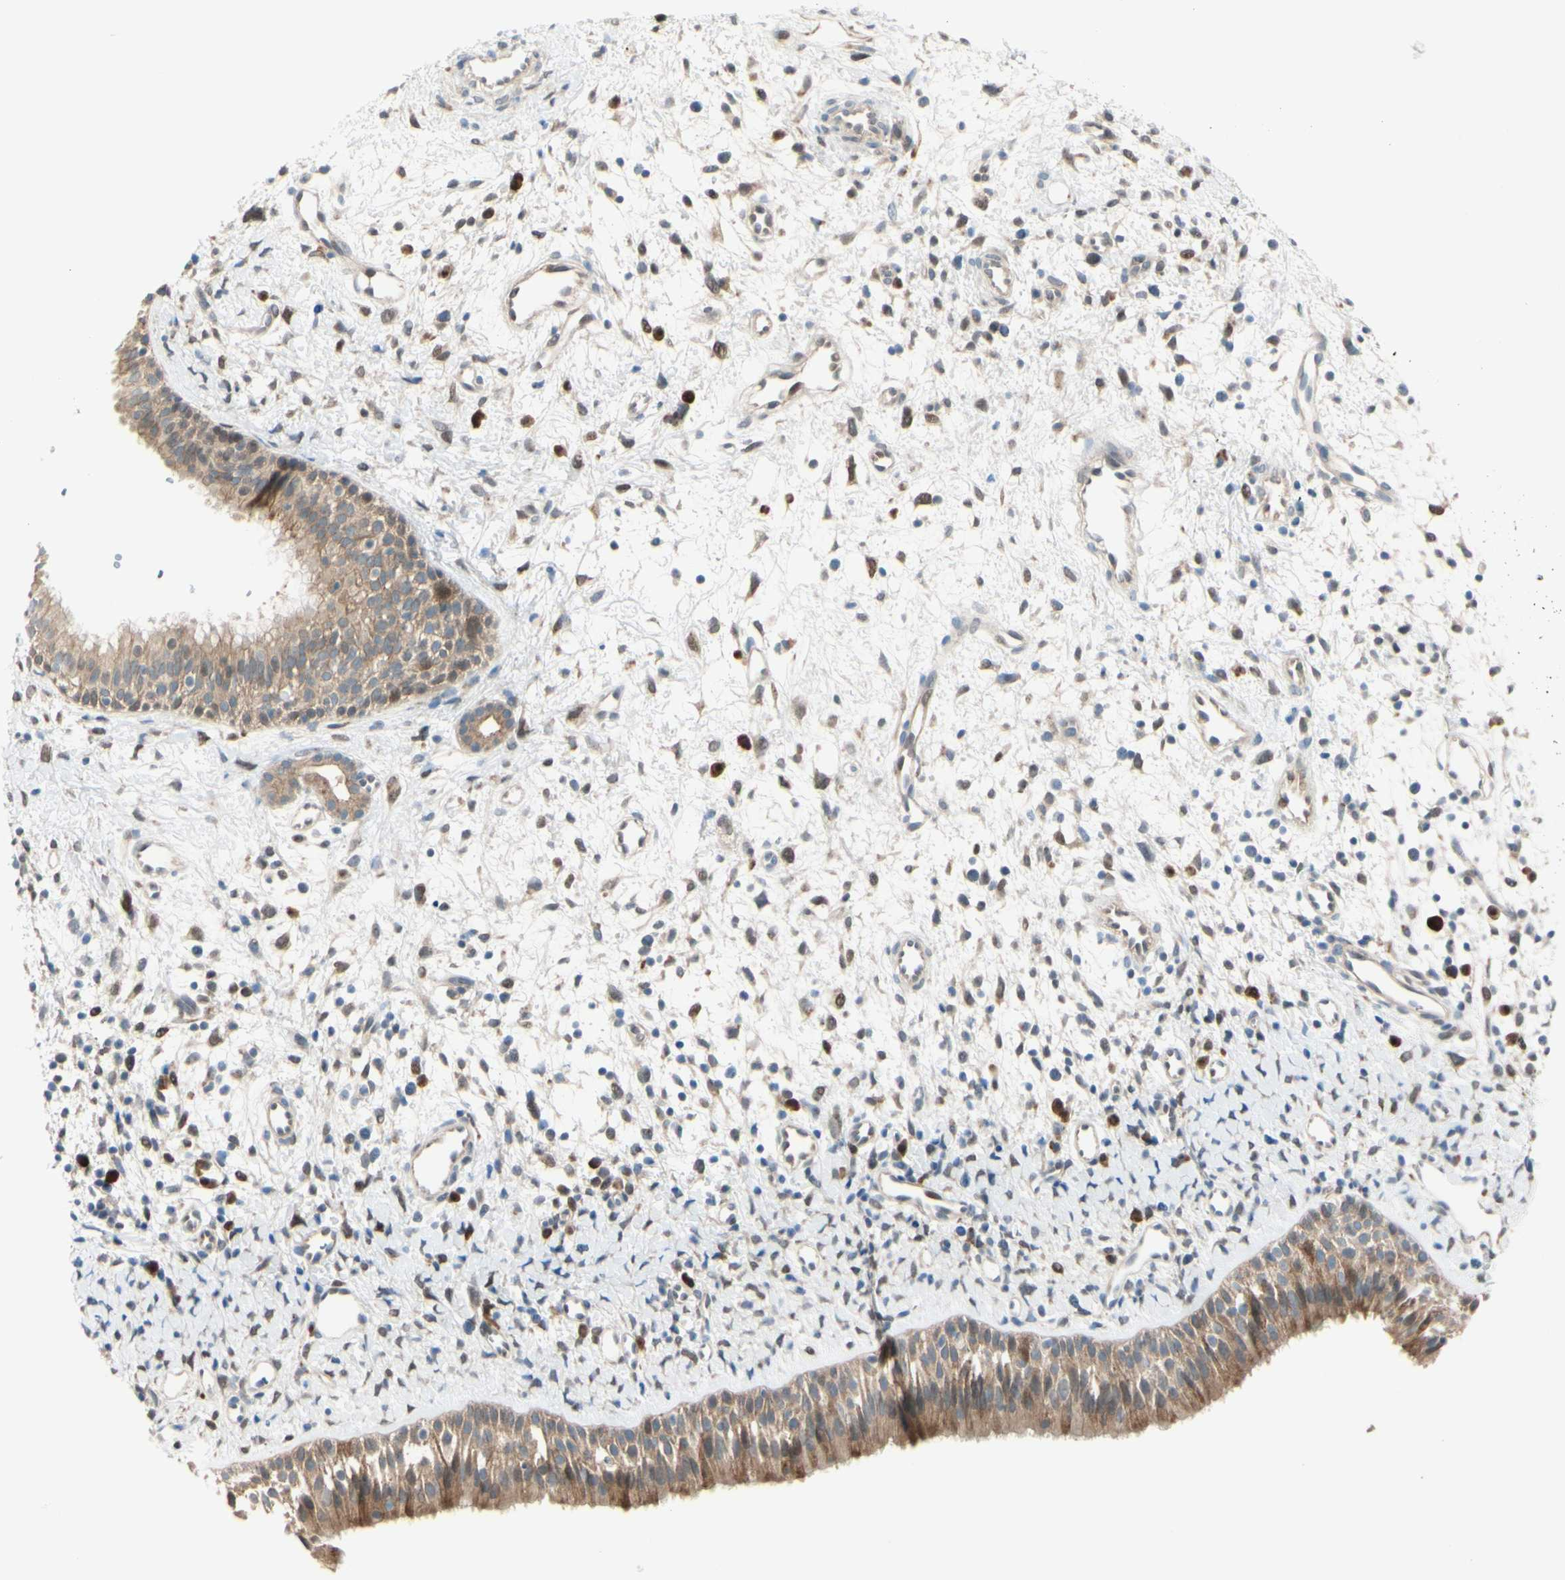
{"staining": {"intensity": "moderate", "quantity": ">75%", "location": "cytoplasmic/membranous"}, "tissue": "nasopharynx", "cell_type": "Respiratory epithelial cells", "image_type": "normal", "snomed": [{"axis": "morphology", "description": "Normal tissue, NOS"}, {"axis": "topography", "description": "Nasopharynx"}], "caption": "Immunohistochemistry (IHC) of normal human nasopharynx shows medium levels of moderate cytoplasmic/membranous positivity in about >75% of respiratory epithelial cells.", "gene": "PTTG1", "patient": {"sex": "male", "age": 22}}